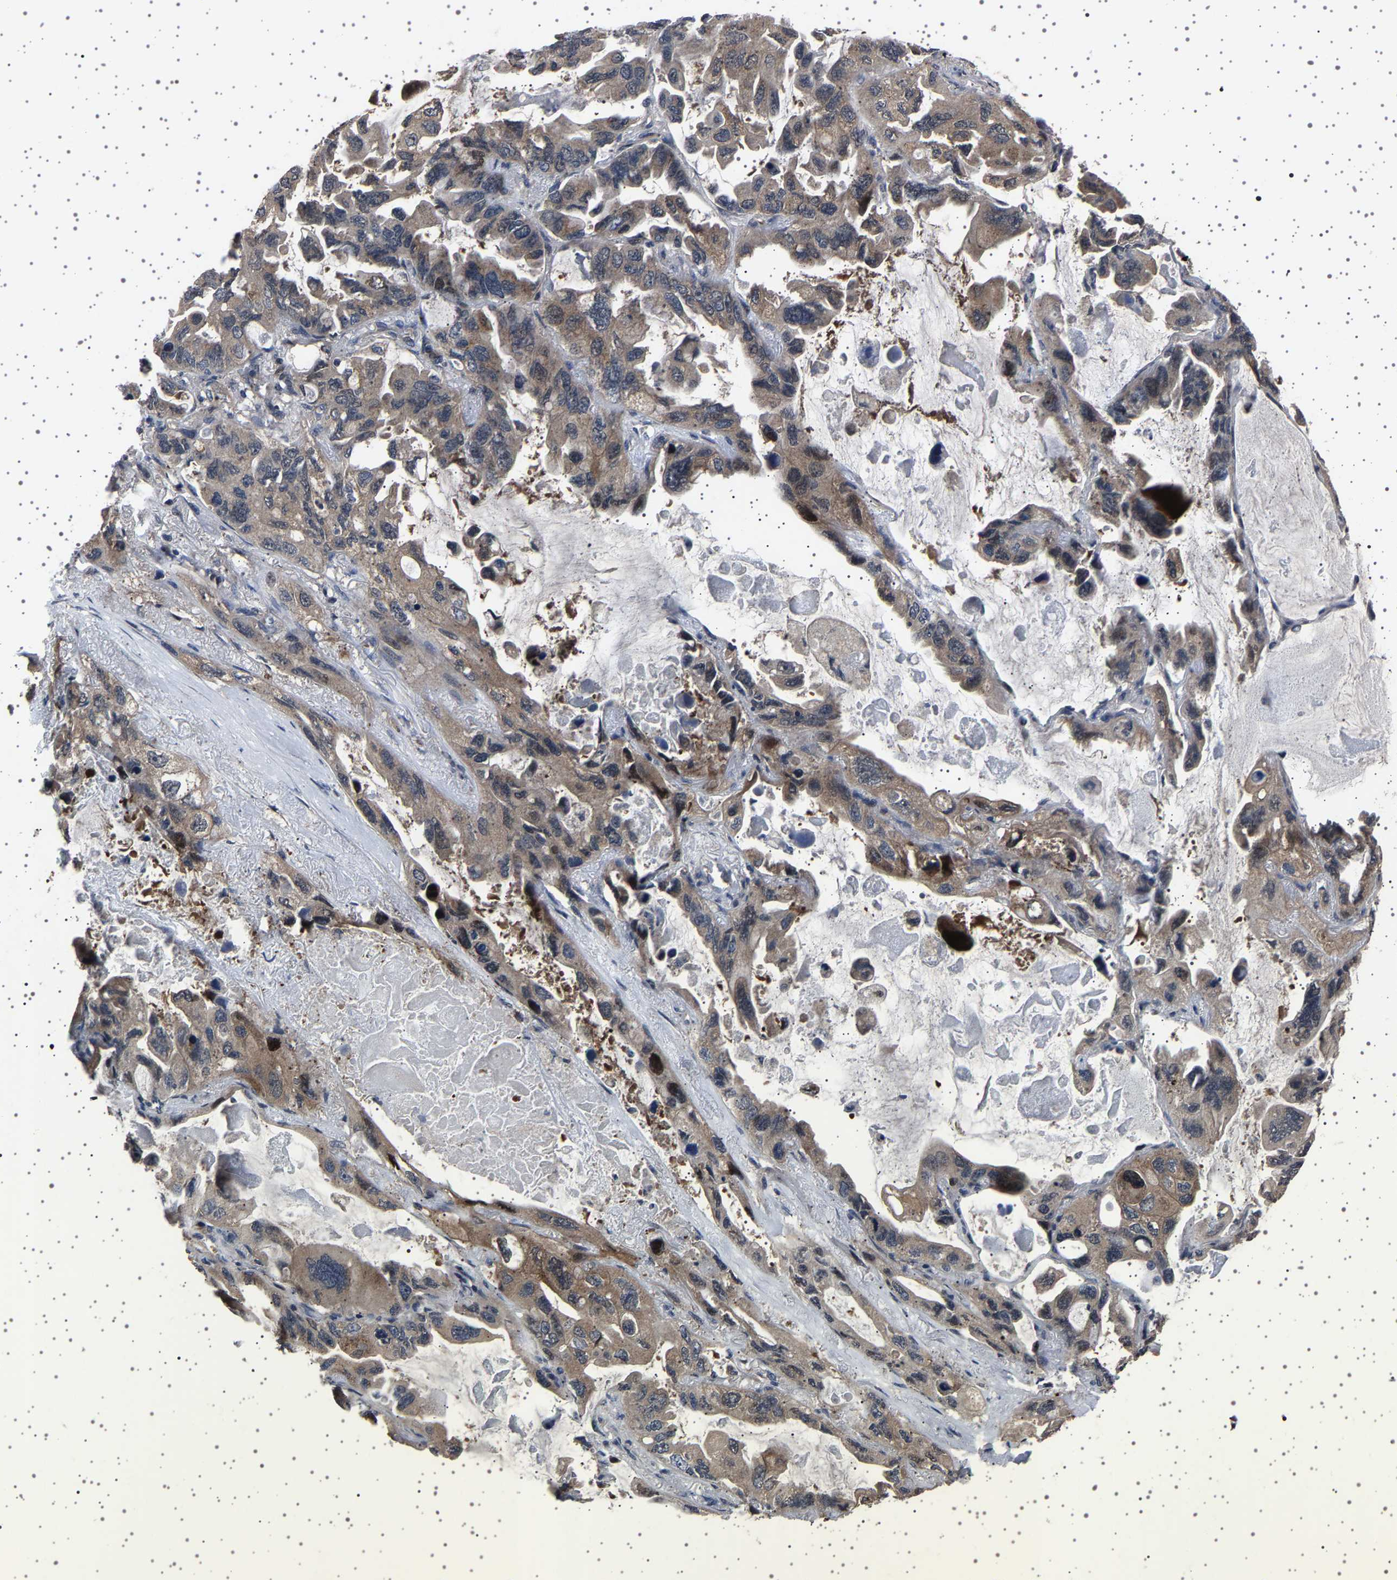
{"staining": {"intensity": "weak", "quantity": ">75%", "location": "cytoplasmic/membranous"}, "tissue": "lung cancer", "cell_type": "Tumor cells", "image_type": "cancer", "snomed": [{"axis": "morphology", "description": "Squamous cell carcinoma, NOS"}, {"axis": "topography", "description": "Lung"}], "caption": "A low amount of weak cytoplasmic/membranous positivity is seen in approximately >75% of tumor cells in lung squamous cell carcinoma tissue.", "gene": "NCKAP1", "patient": {"sex": "female", "age": 73}}